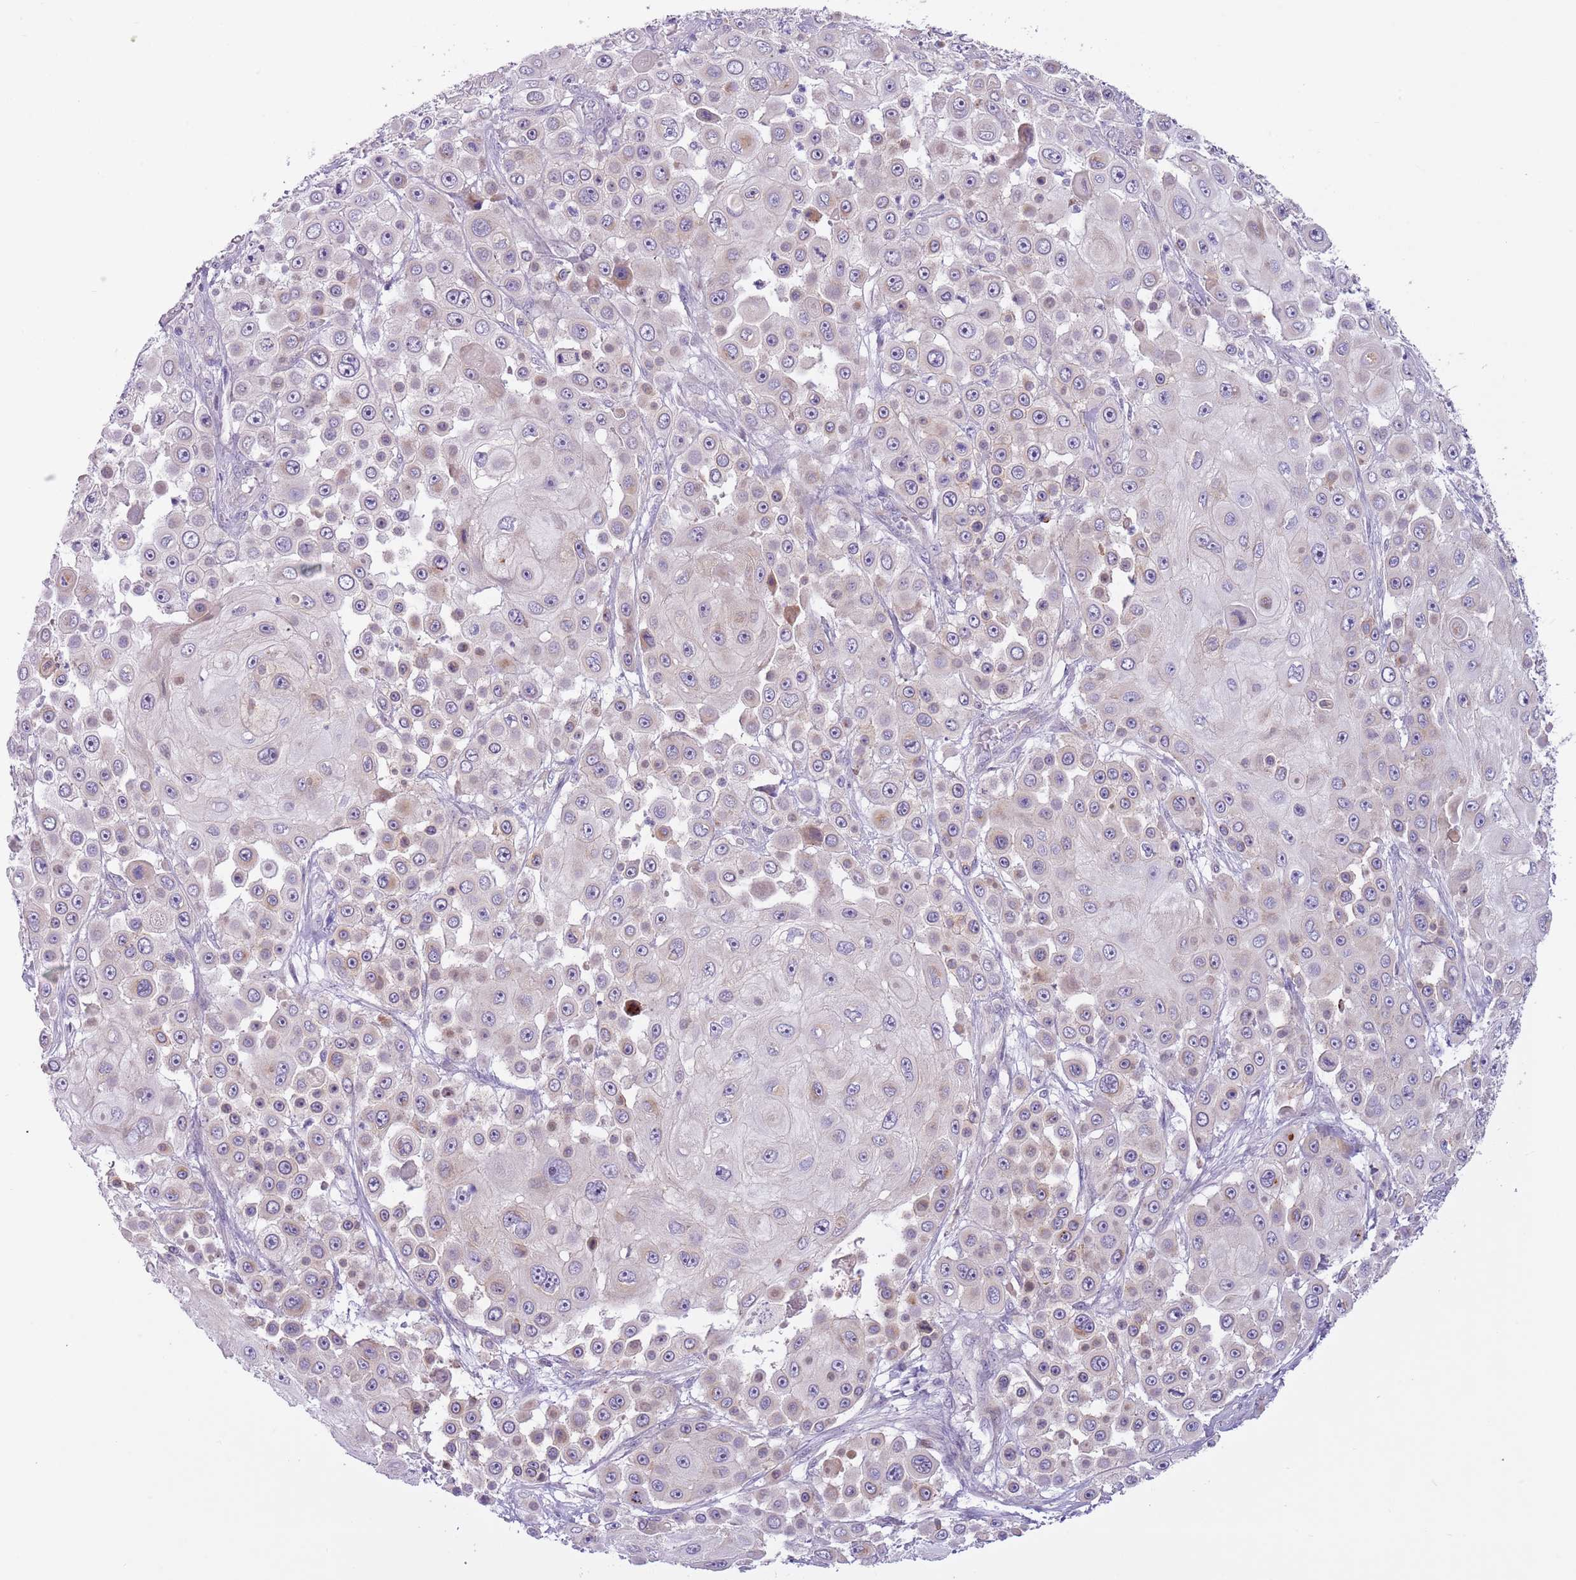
{"staining": {"intensity": "negative", "quantity": "none", "location": "none"}, "tissue": "skin cancer", "cell_type": "Tumor cells", "image_type": "cancer", "snomed": [{"axis": "morphology", "description": "Squamous cell carcinoma, NOS"}, {"axis": "topography", "description": "Skin"}], "caption": "Tumor cells show no significant staining in skin cancer (squamous cell carcinoma).", "gene": "MRO", "patient": {"sex": "male", "age": 67}}